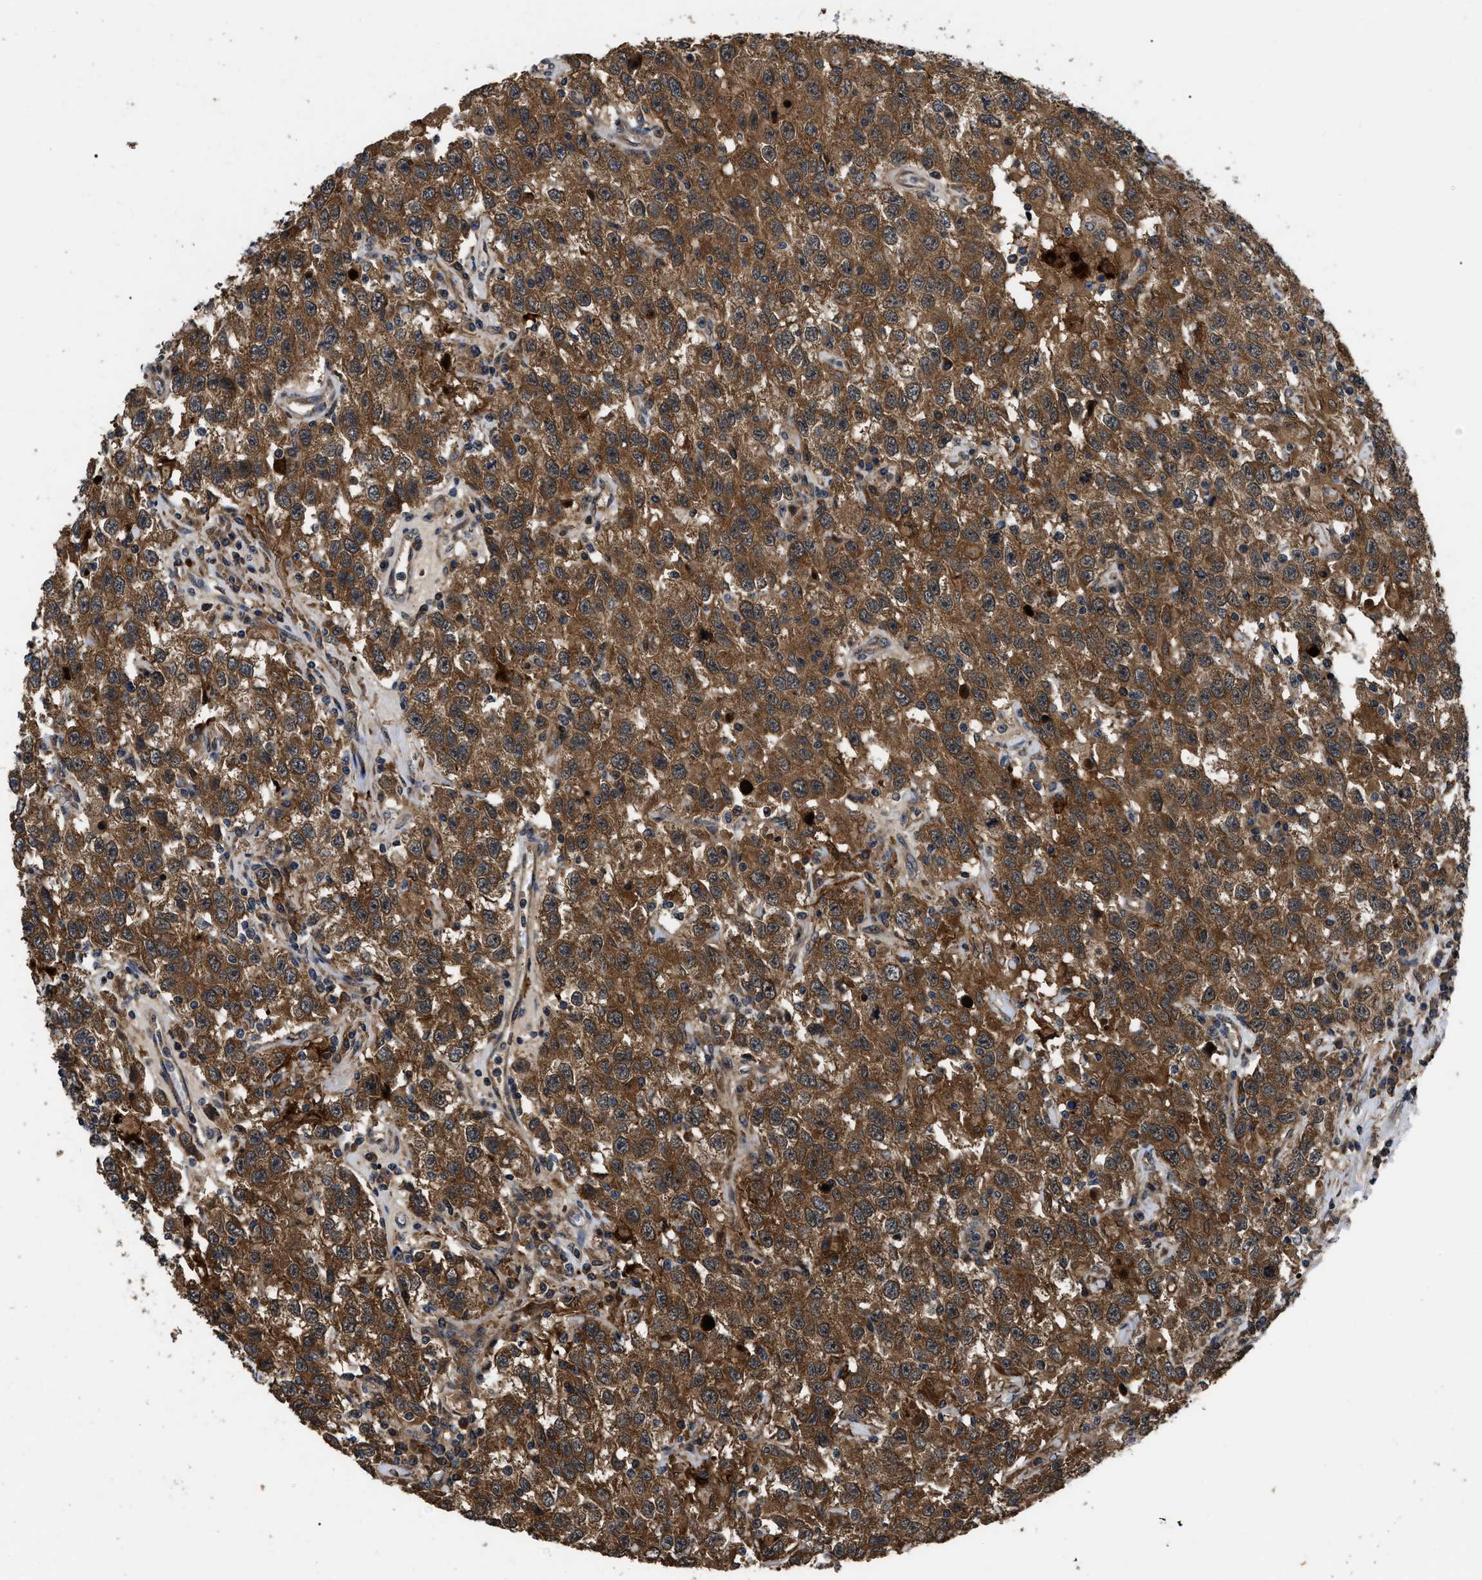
{"staining": {"intensity": "strong", "quantity": ">75%", "location": "cytoplasmic/membranous"}, "tissue": "testis cancer", "cell_type": "Tumor cells", "image_type": "cancer", "snomed": [{"axis": "morphology", "description": "Seminoma, NOS"}, {"axis": "topography", "description": "Testis"}], "caption": "Seminoma (testis) was stained to show a protein in brown. There is high levels of strong cytoplasmic/membranous staining in about >75% of tumor cells.", "gene": "PPWD1", "patient": {"sex": "male", "age": 41}}